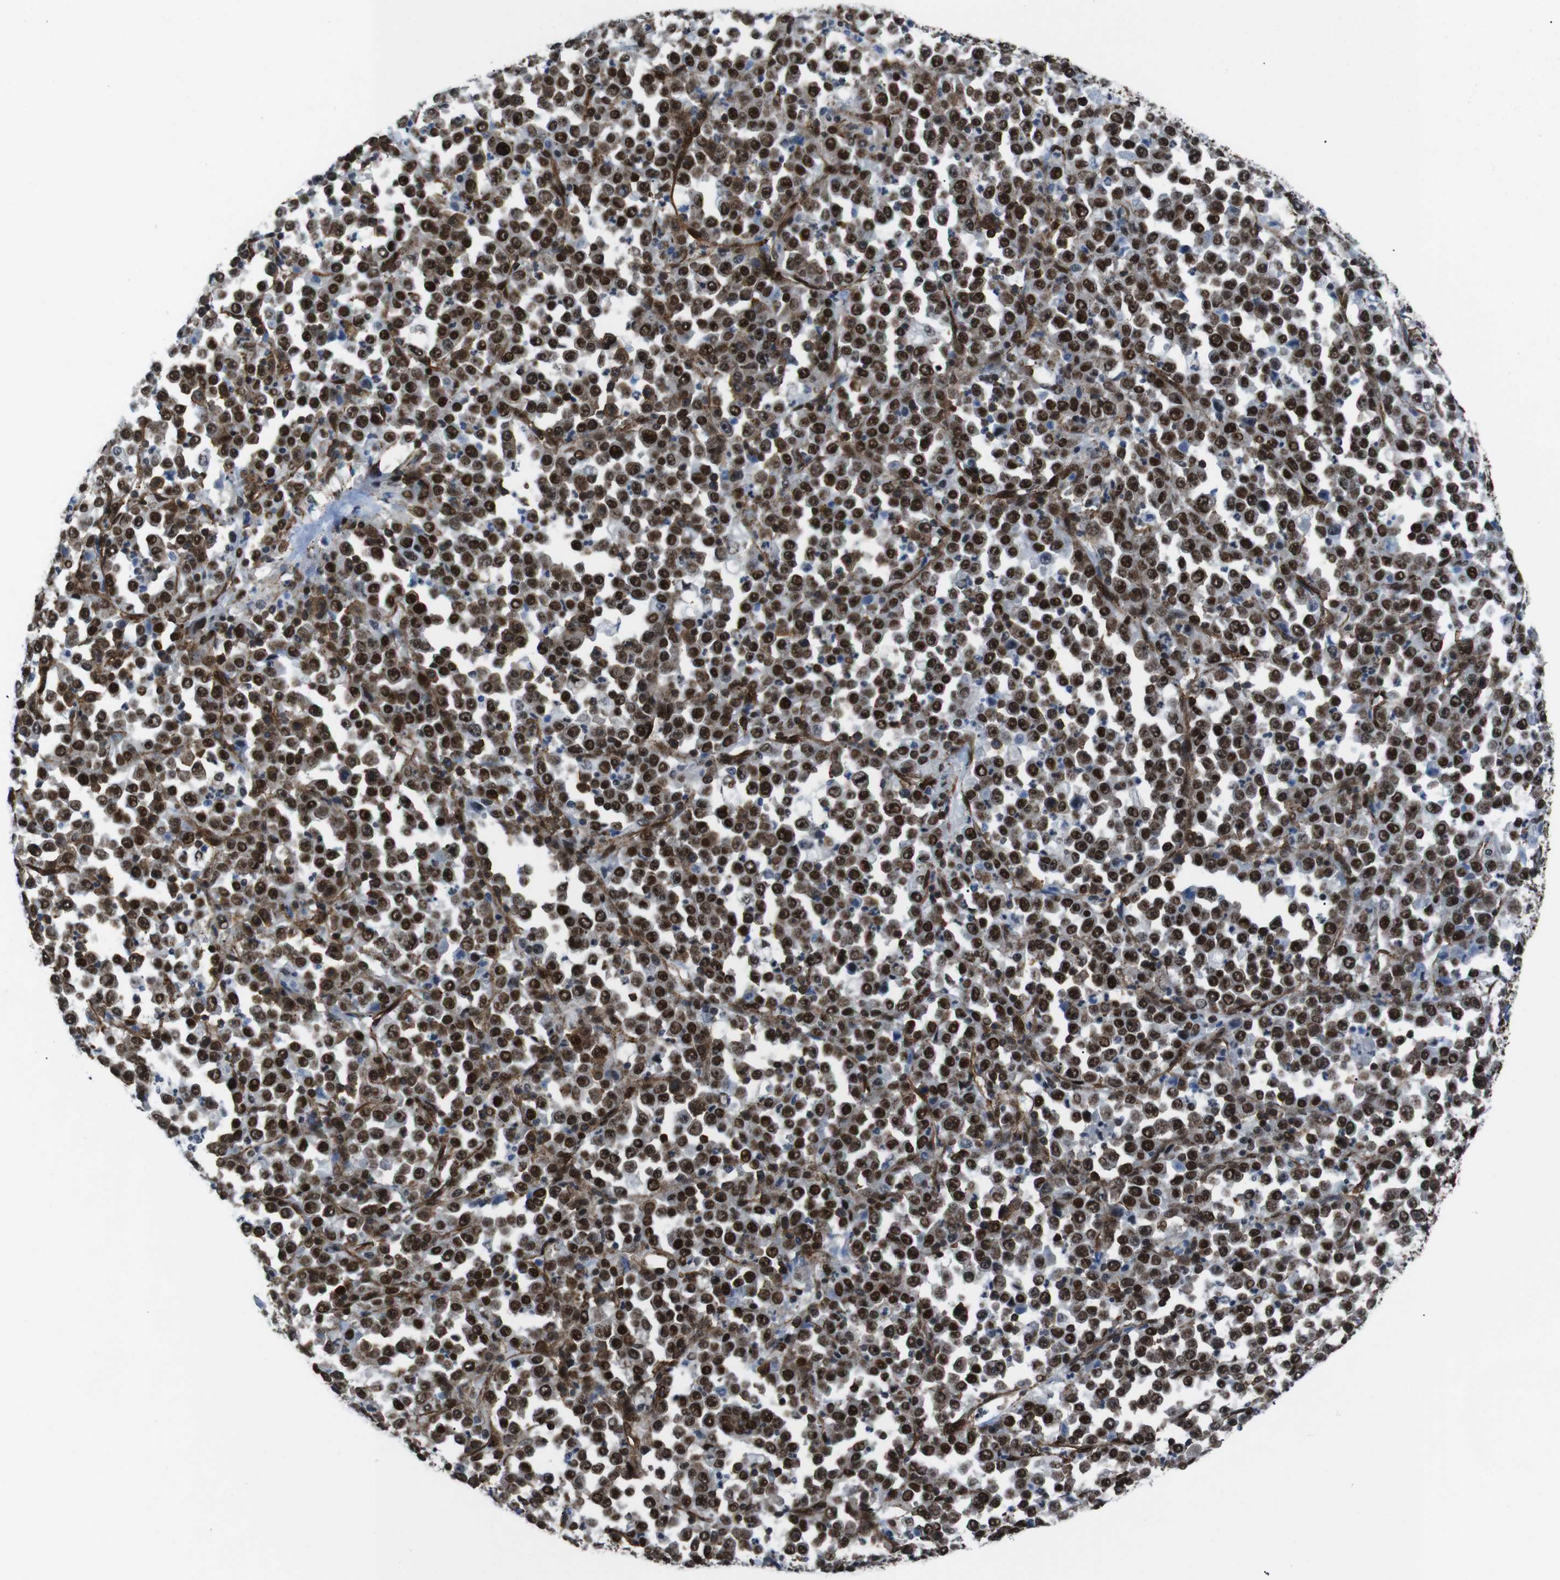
{"staining": {"intensity": "strong", "quantity": ">75%", "location": "nuclear"}, "tissue": "stomach cancer", "cell_type": "Tumor cells", "image_type": "cancer", "snomed": [{"axis": "morphology", "description": "Normal tissue, NOS"}, {"axis": "morphology", "description": "Adenocarcinoma, NOS"}, {"axis": "topography", "description": "Stomach, upper"}, {"axis": "topography", "description": "Stomach"}], "caption": "Immunohistochemistry histopathology image of human stomach cancer stained for a protein (brown), which demonstrates high levels of strong nuclear expression in approximately >75% of tumor cells.", "gene": "HNRNPU", "patient": {"sex": "male", "age": 59}}